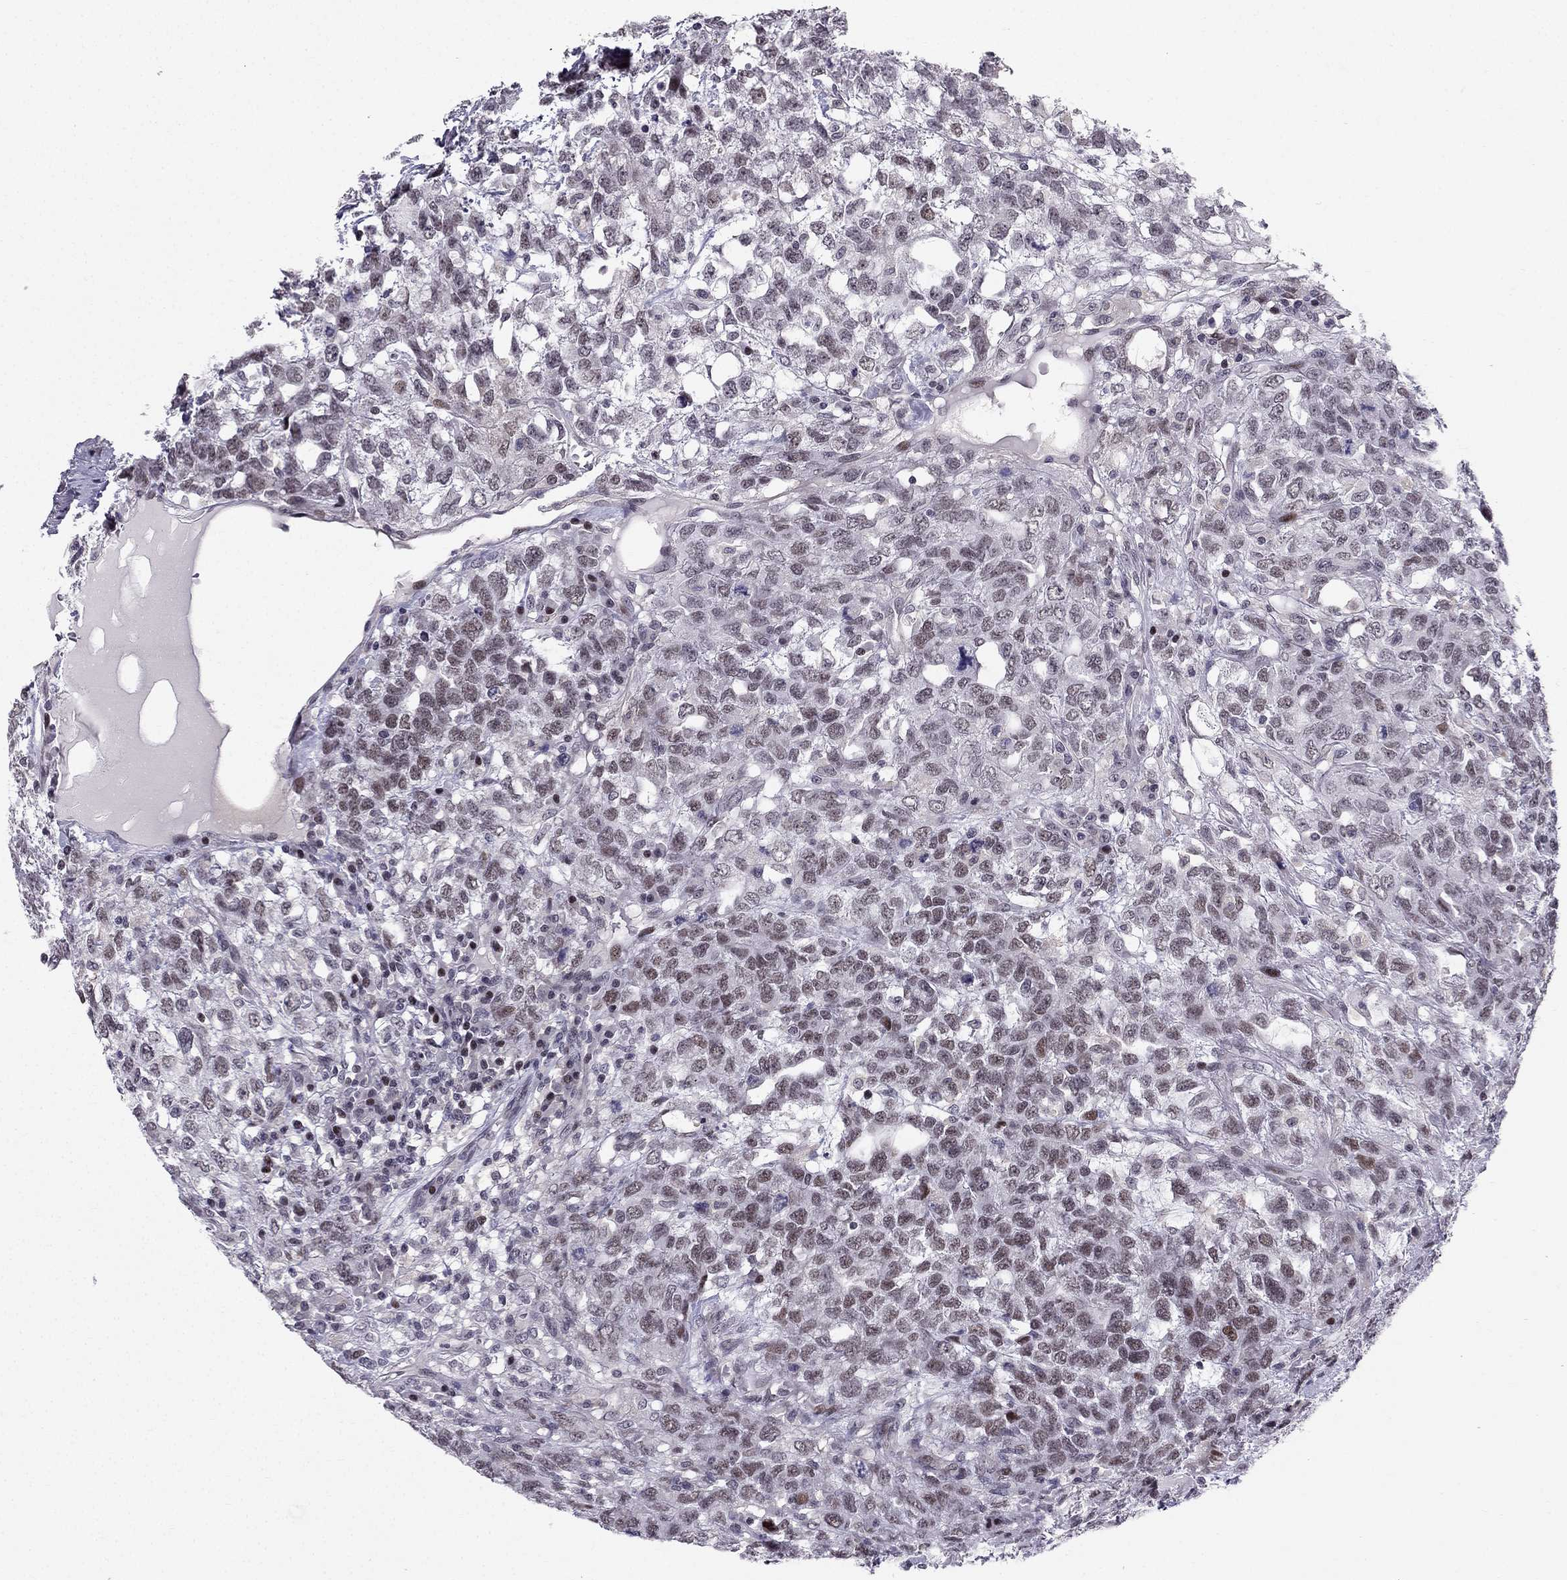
{"staining": {"intensity": "negative", "quantity": "none", "location": "none"}, "tissue": "testis cancer", "cell_type": "Tumor cells", "image_type": "cancer", "snomed": [{"axis": "morphology", "description": "Seminoma, NOS"}, {"axis": "topography", "description": "Testis"}], "caption": "Seminoma (testis) stained for a protein using immunohistochemistry (IHC) reveals no staining tumor cells.", "gene": "RPRD2", "patient": {"sex": "male", "age": 52}}